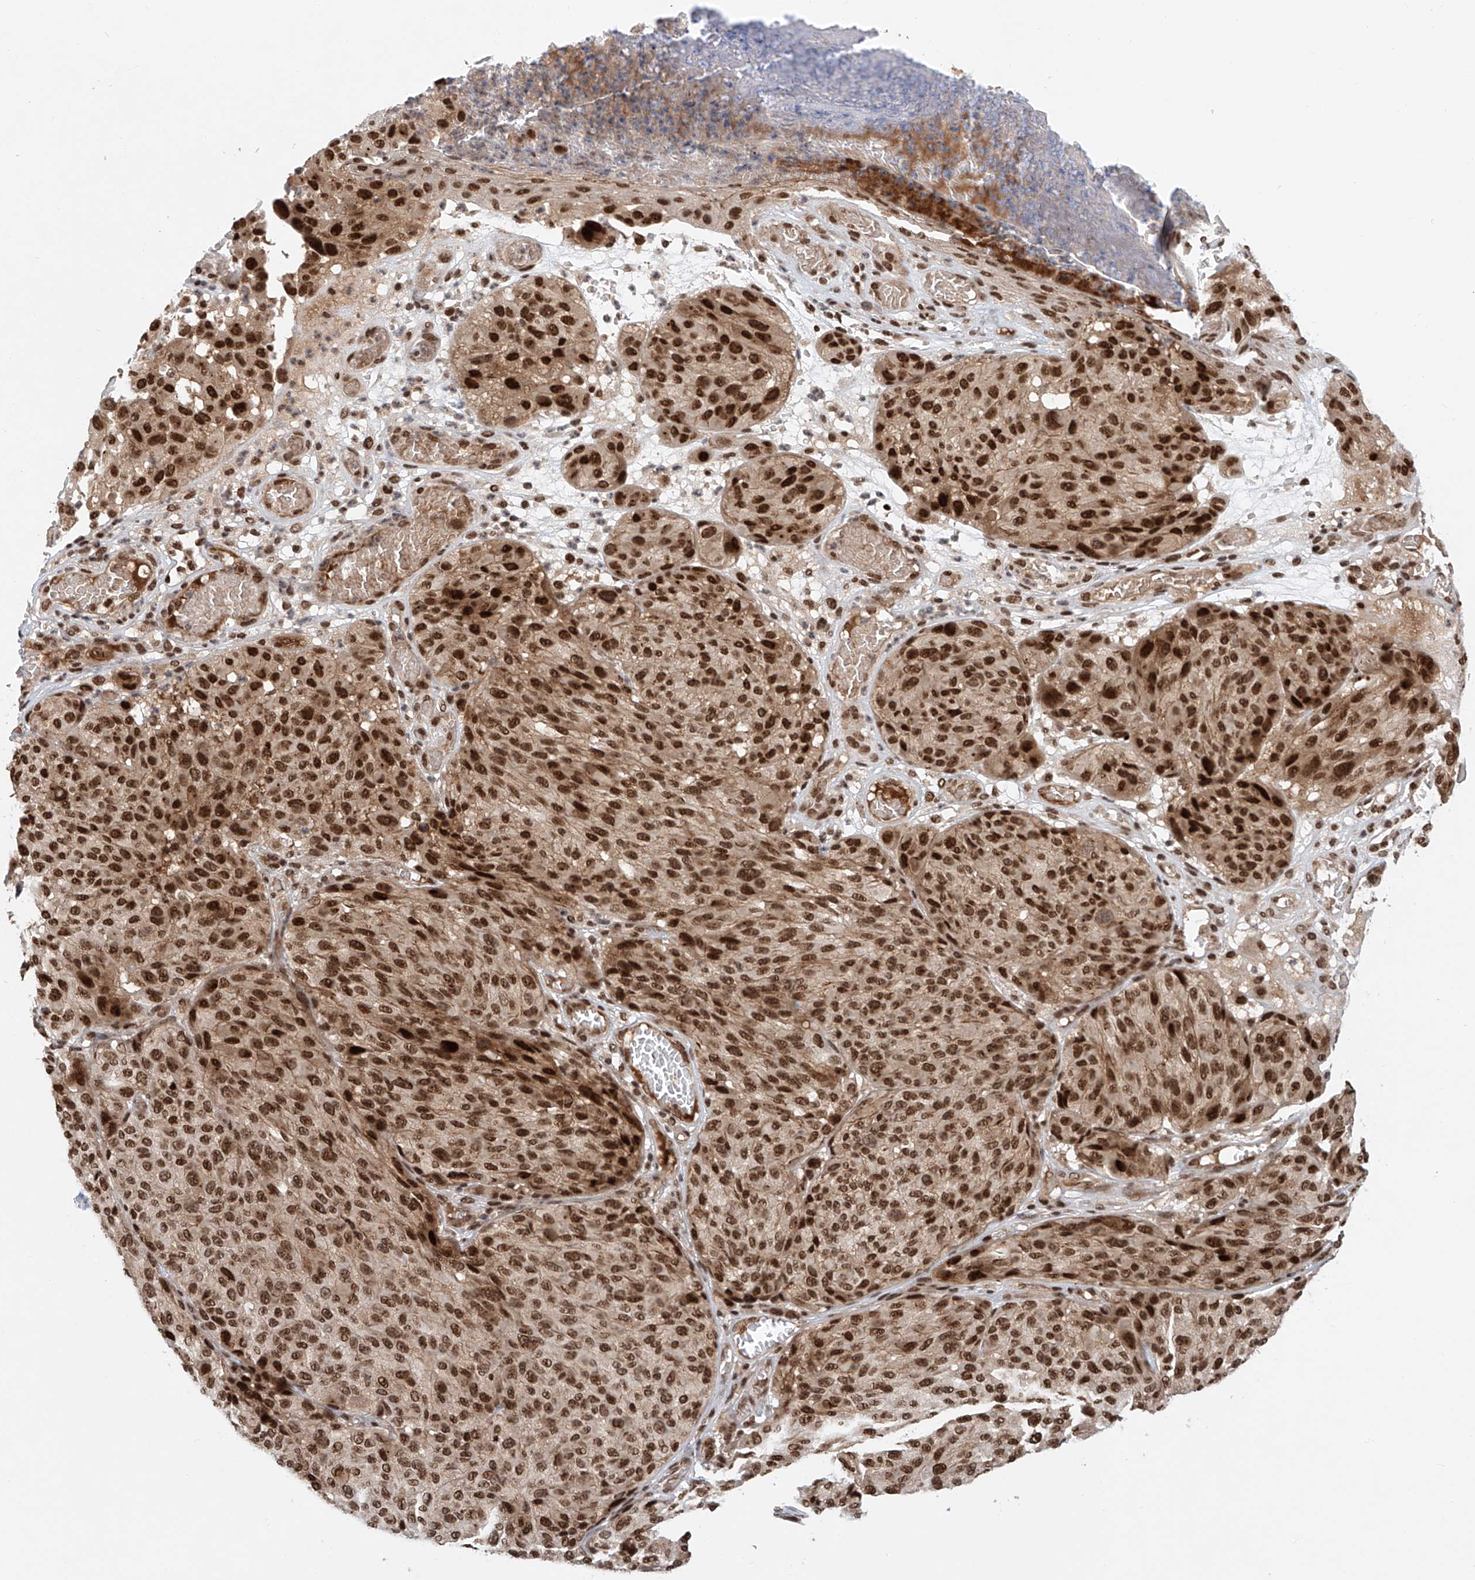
{"staining": {"intensity": "strong", "quantity": ">75%", "location": "cytoplasmic/membranous,nuclear"}, "tissue": "melanoma", "cell_type": "Tumor cells", "image_type": "cancer", "snomed": [{"axis": "morphology", "description": "Malignant melanoma, NOS"}, {"axis": "topography", "description": "Skin"}], "caption": "Immunohistochemistry of malignant melanoma shows high levels of strong cytoplasmic/membranous and nuclear expression in approximately >75% of tumor cells.", "gene": "ZNF470", "patient": {"sex": "male", "age": 83}}